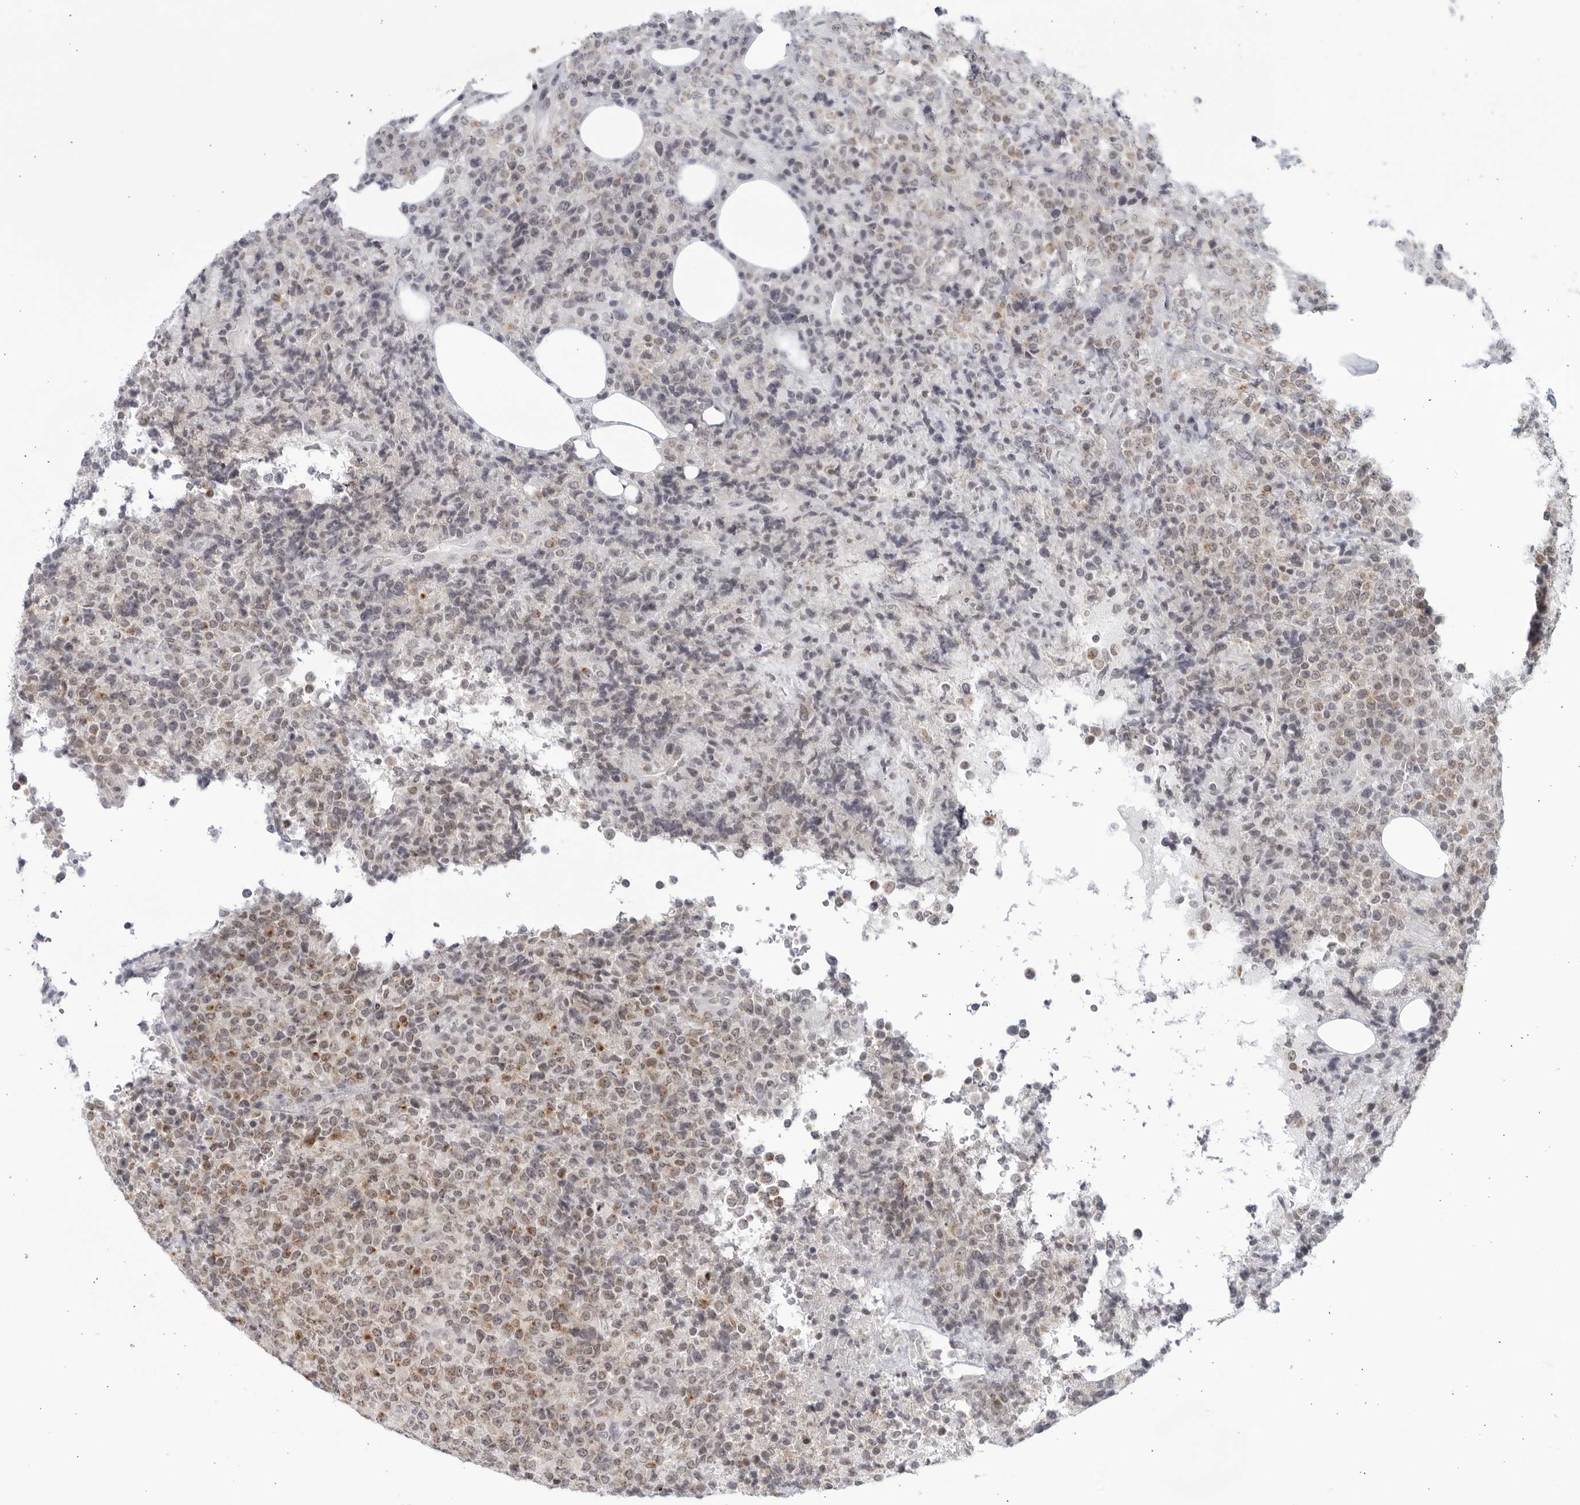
{"staining": {"intensity": "weak", "quantity": "25%-75%", "location": "cytoplasmic/membranous"}, "tissue": "lymphoma", "cell_type": "Tumor cells", "image_type": "cancer", "snomed": [{"axis": "morphology", "description": "Malignant lymphoma, non-Hodgkin's type, High grade"}, {"axis": "topography", "description": "Lymph node"}], "caption": "High-grade malignant lymphoma, non-Hodgkin's type stained with a protein marker demonstrates weak staining in tumor cells.", "gene": "WDTC1", "patient": {"sex": "male", "age": 13}}